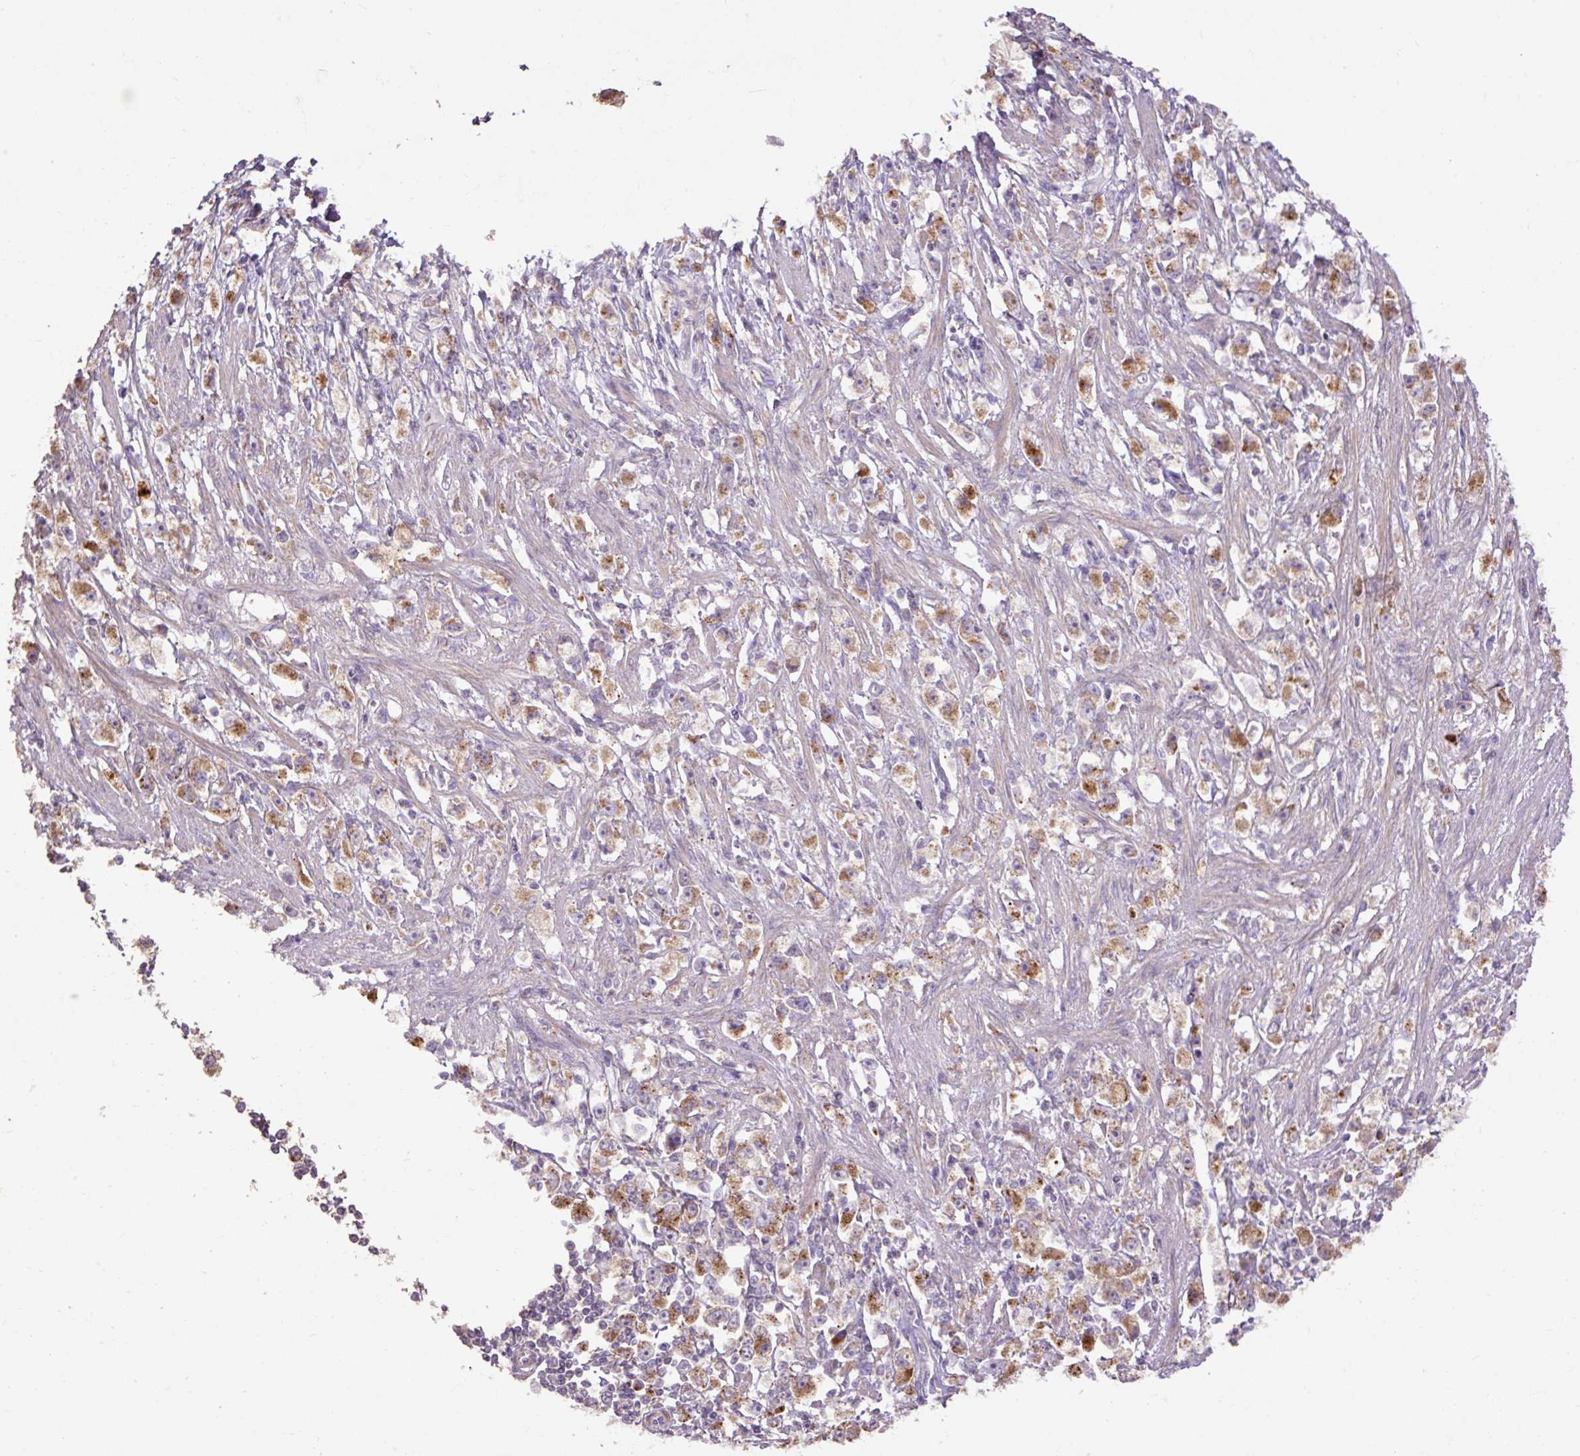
{"staining": {"intensity": "moderate", "quantity": ">75%", "location": "cytoplasmic/membranous"}, "tissue": "stomach cancer", "cell_type": "Tumor cells", "image_type": "cancer", "snomed": [{"axis": "morphology", "description": "Adenocarcinoma, NOS"}, {"axis": "topography", "description": "Stomach"}], "caption": "High-power microscopy captured an immunohistochemistry micrograph of stomach adenocarcinoma, revealing moderate cytoplasmic/membranous expression in approximately >75% of tumor cells.", "gene": "ABR", "patient": {"sex": "female", "age": 59}}